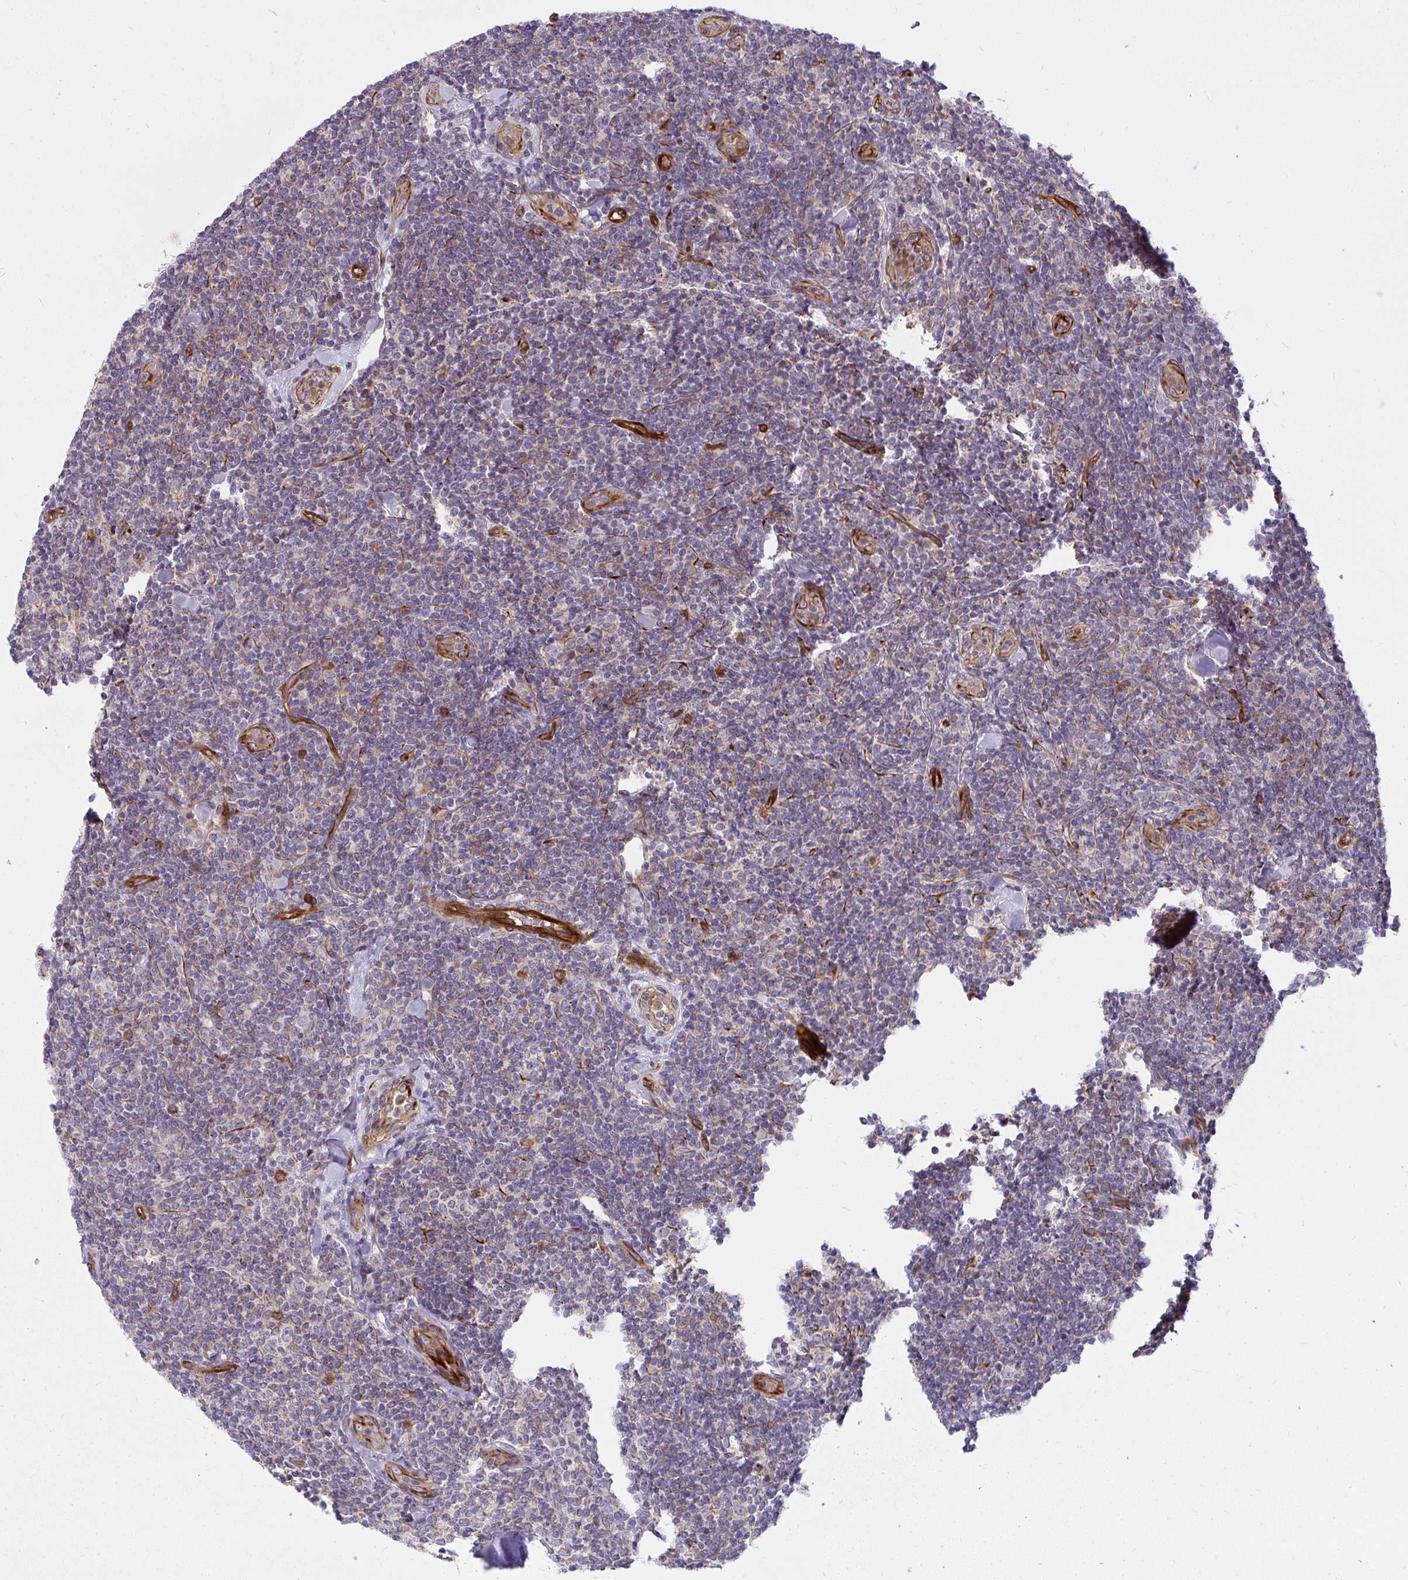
{"staining": {"intensity": "negative", "quantity": "none", "location": "none"}, "tissue": "lymphoma", "cell_type": "Tumor cells", "image_type": "cancer", "snomed": [{"axis": "morphology", "description": "Malignant lymphoma, non-Hodgkin's type, Low grade"}, {"axis": "topography", "description": "Lymph node"}], "caption": "A photomicrograph of lymphoma stained for a protein demonstrates no brown staining in tumor cells.", "gene": "IFIT3", "patient": {"sex": "female", "age": 56}}